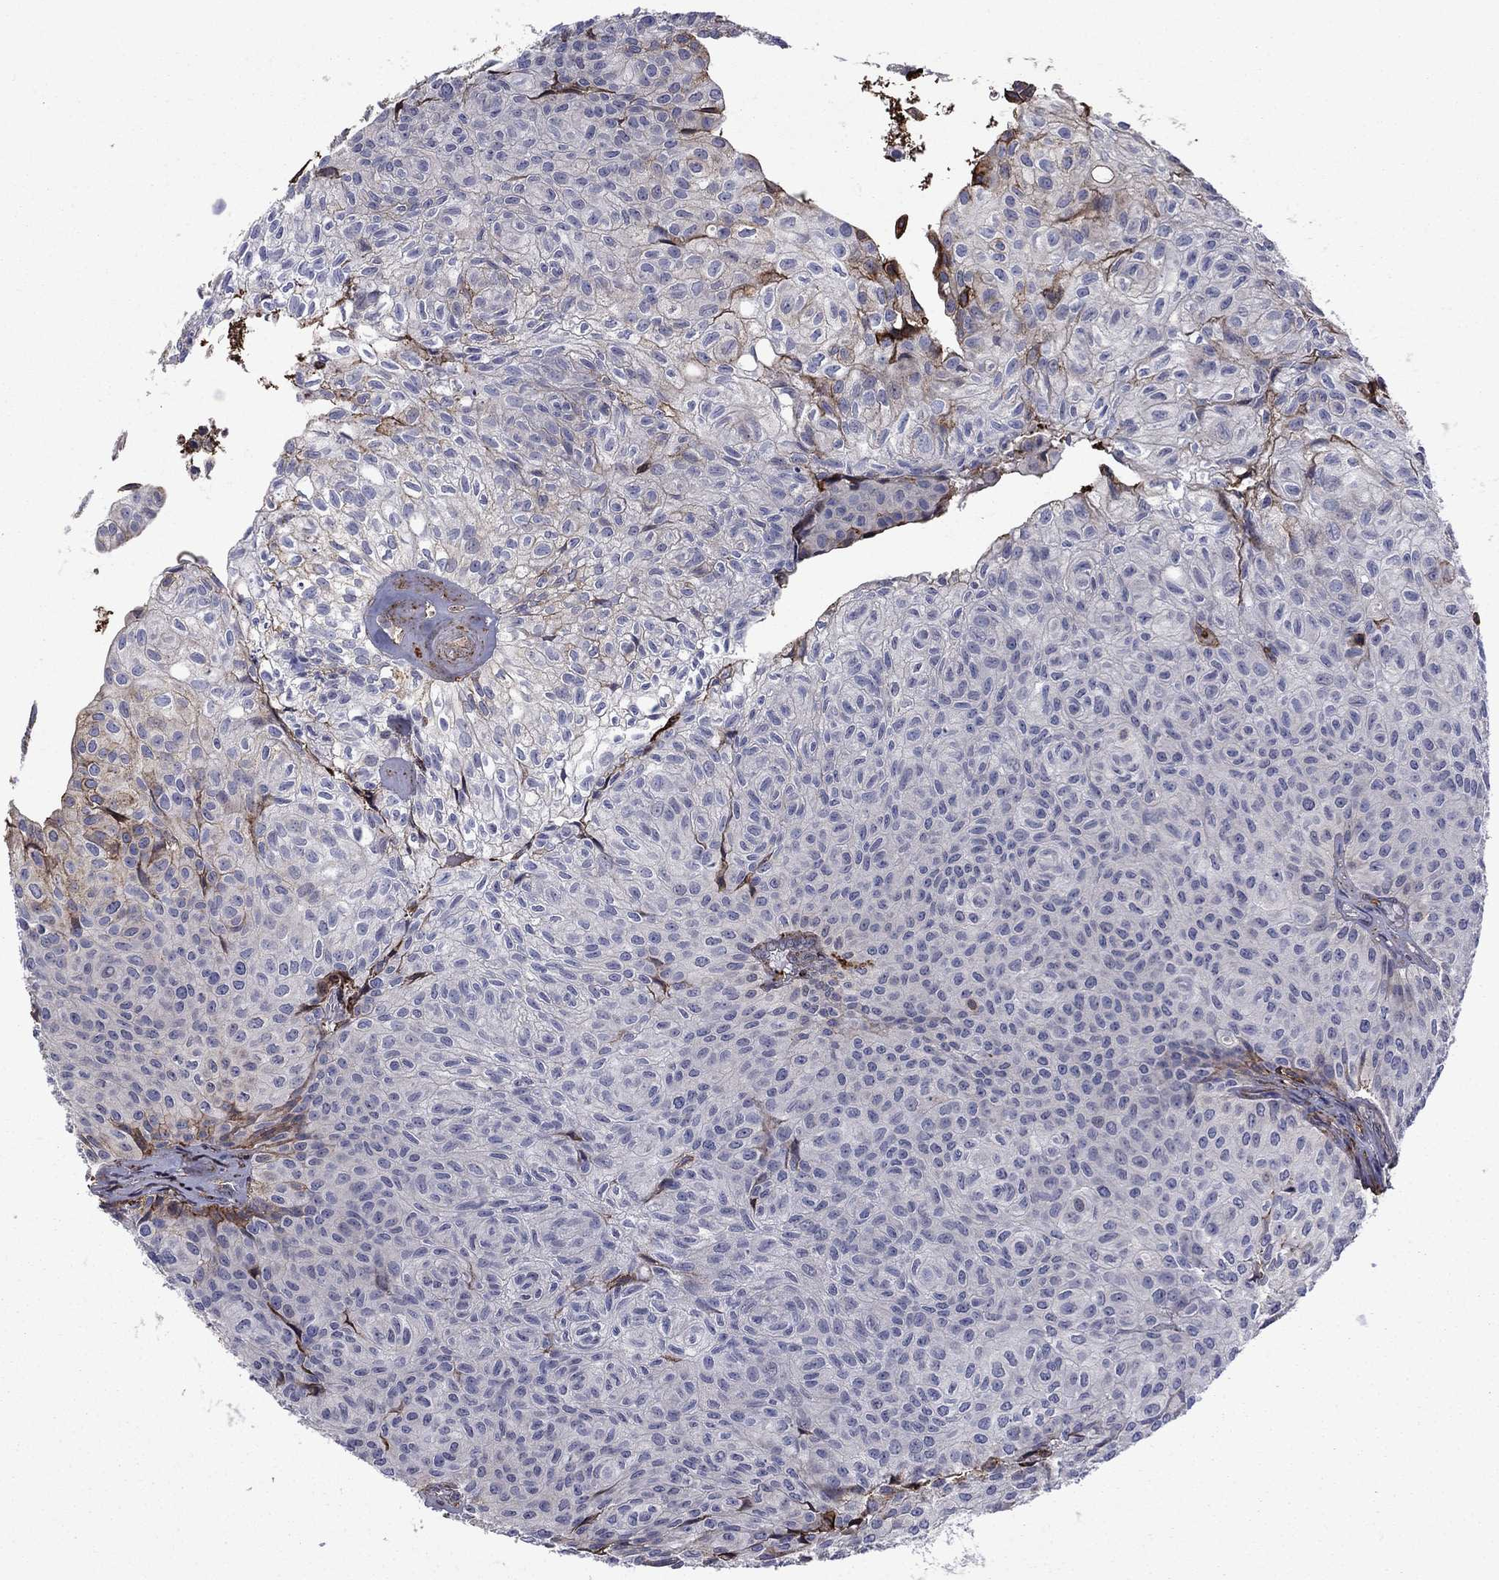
{"staining": {"intensity": "negative", "quantity": "none", "location": "none"}, "tissue": "urothelial cancer", "cell_type": "Tumor cells", "image_type": "cancer", "snomed": [{"axis": "morphology", "description": "Urothelial carcinoma, Low grade"}, {"axis": "topography", "description": "Urinary bladder"}], "caption": "This is an IHC micrograph of urothelial cancer. There is no positivity in tumor cells.", "gene": "PLAU", "patient": {"sex": "male", "age": 89}}